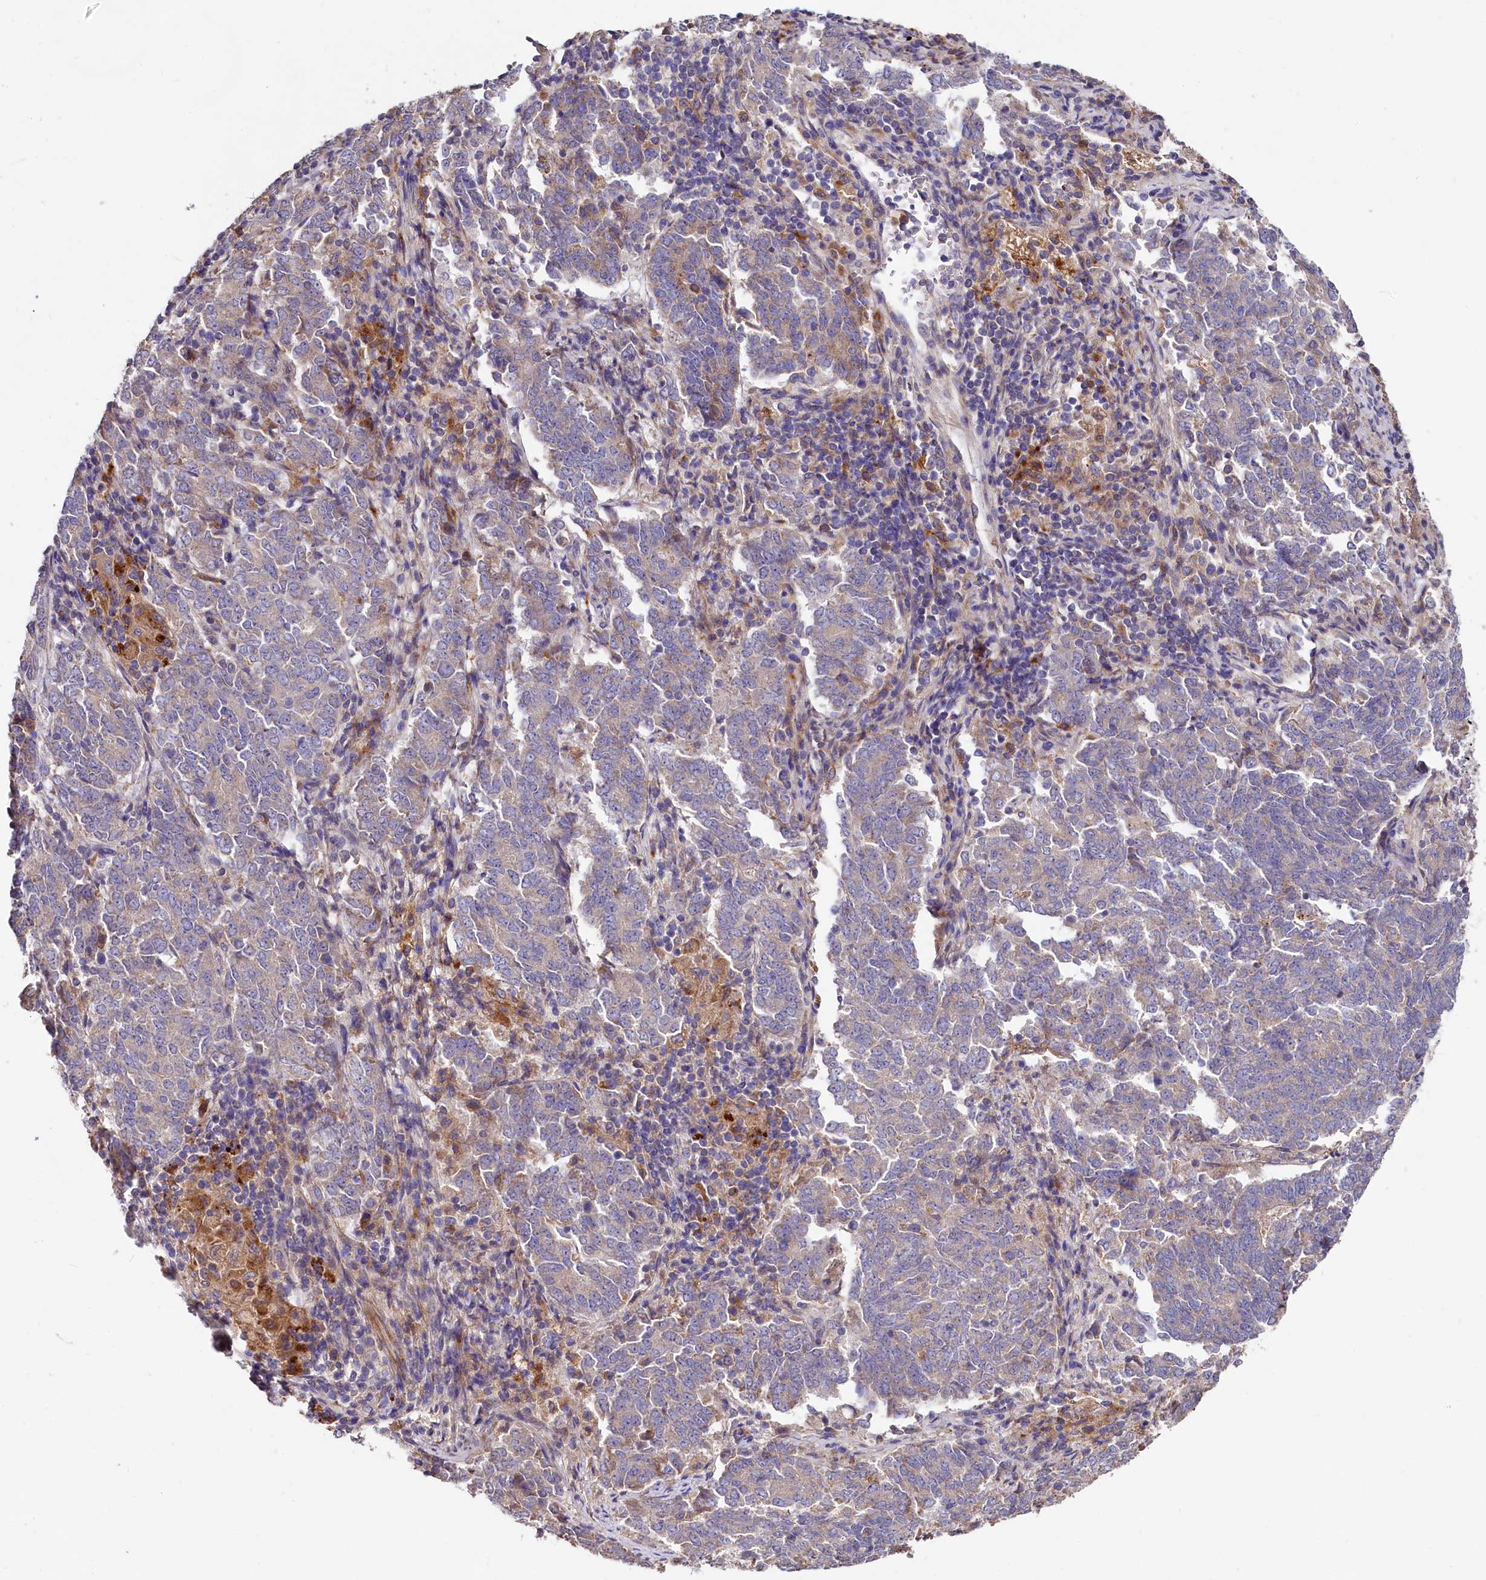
{"staining": {"intensity": "weak", "quantity": "<25%", "location": "cytoplasmic/membranous"}, "tissue": "endometrial cancer", "cell_type": "Tumor cells", "image_type": "cancer", "snomed": [{"axis": "morphology", "description": "Adenocarcinoma, NOS"}, {"axis": "topography", "description": "Endometrium"}], "caption": "Immunohistochemistry (IHC) of human adenocarcinoma (endometrial) demonstrates no staining in tumor cells. (Immunohistochemistry, brightfield microscopy, high magnification).", "gene": "SPRYD3", "patient": {"sex": "female", "age": 80}}